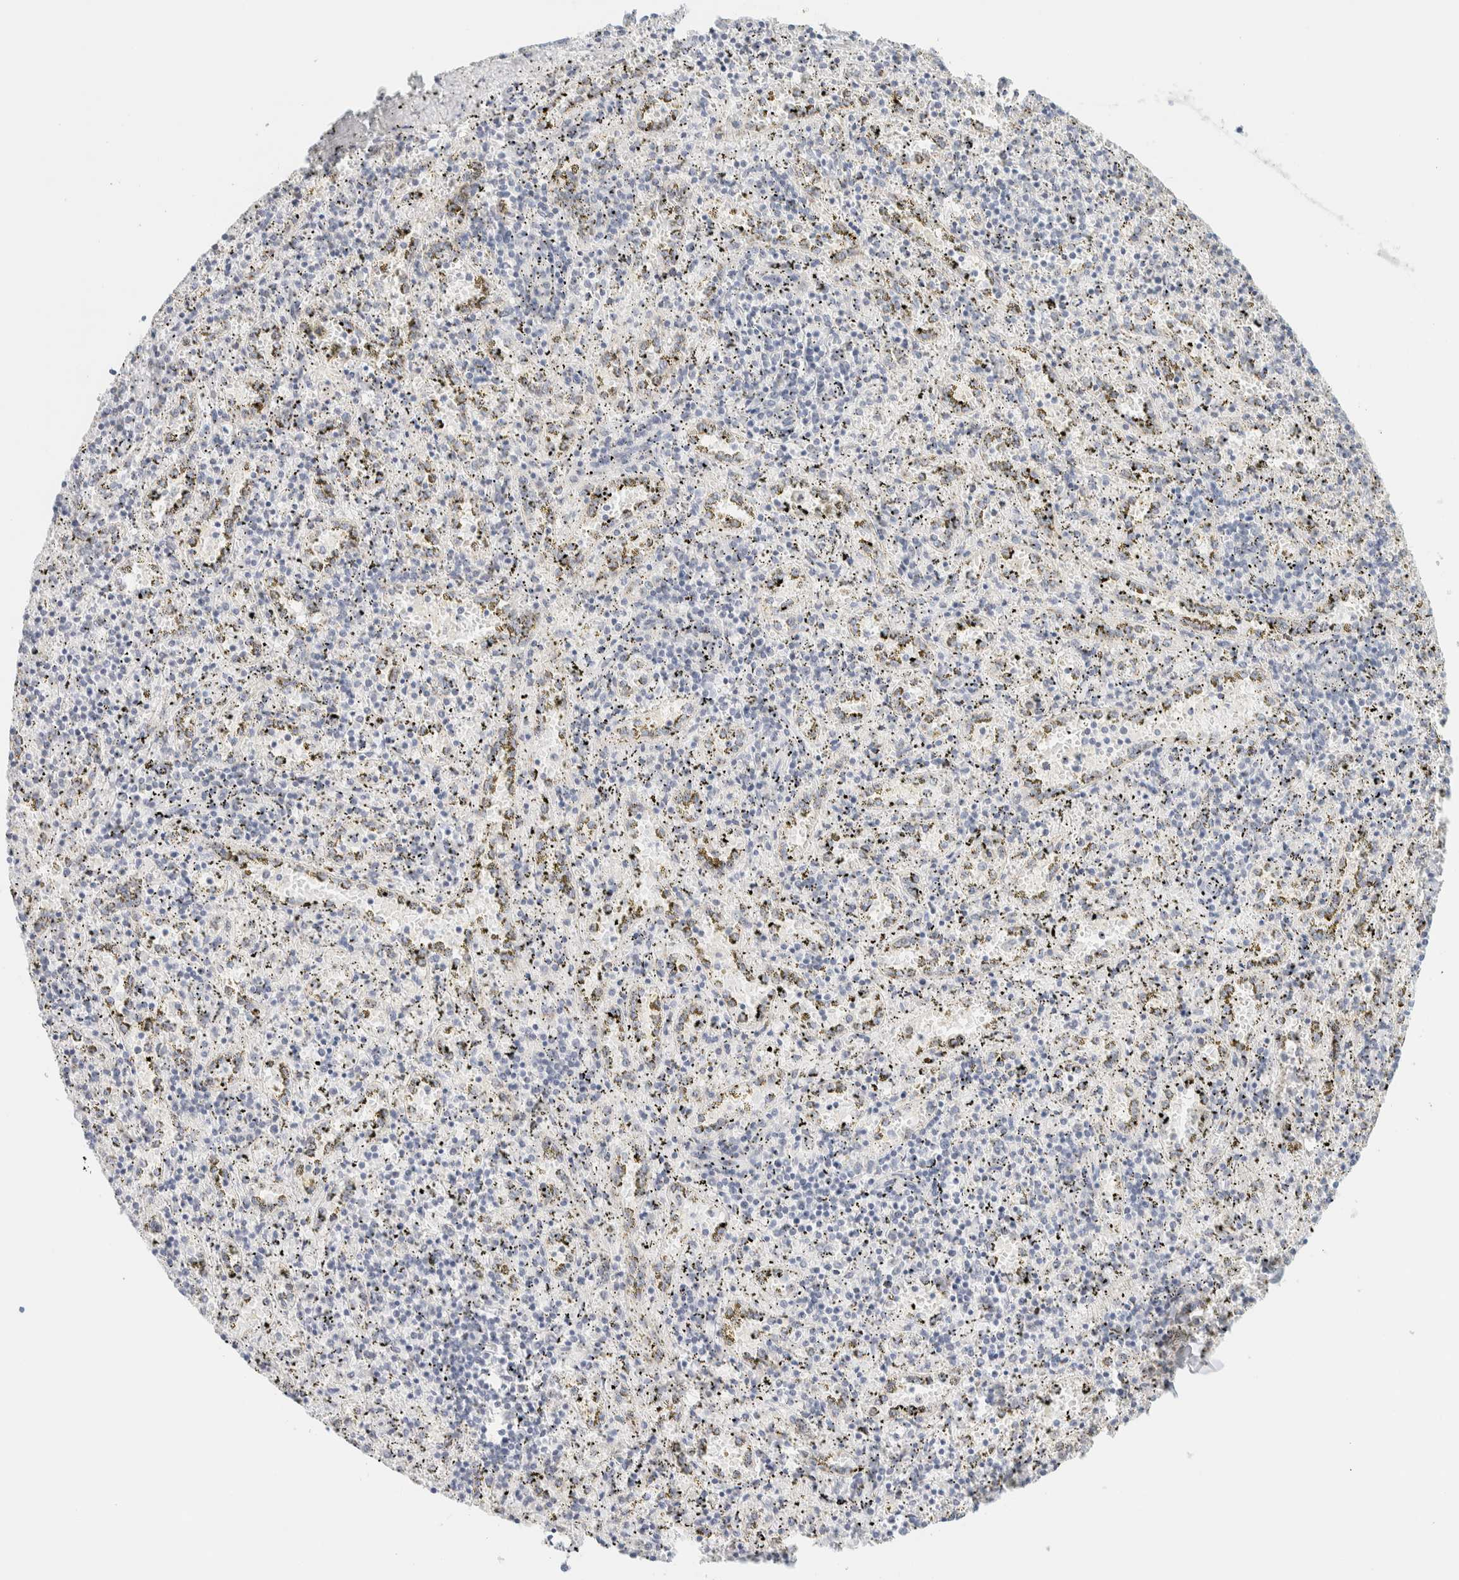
{"staining": {"intensity": "negative", "quantity": "none", "location": "none"}, "tissue": "spleen", "cell_type": "Cells in red pulp", "image_type": "normal", "snomed": [{"axis": "morphology", "description": "Normal tissue, NOS"}, {"axis": "topography", "description": "Spleen"}], "caption": "Protein analysis of benign spleen reveals no significant positivity in cells in red pulp.", "gene": "SPNS3", "patient": {"sex": "male", "age": 11}}